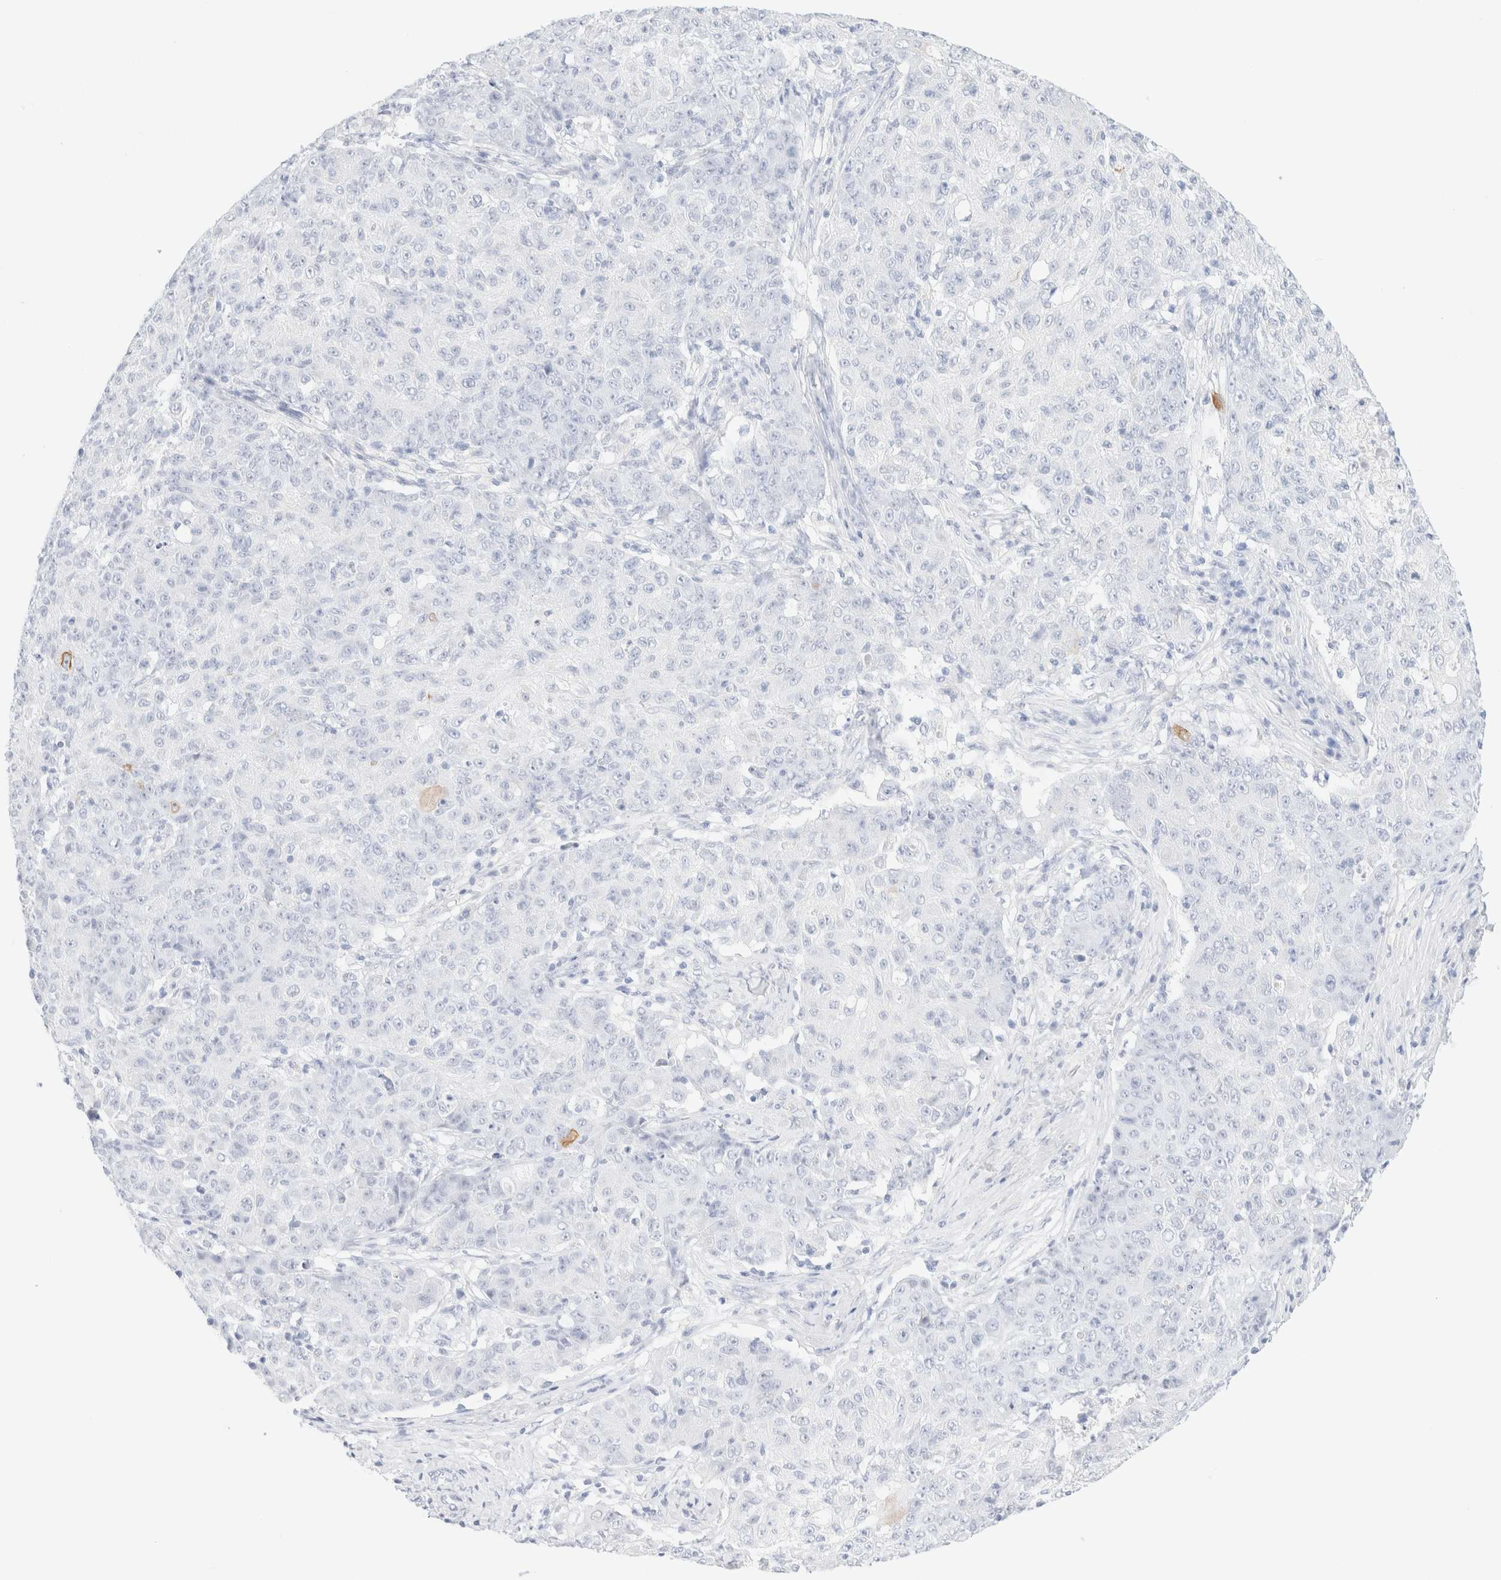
{"staining": {"intensity": "negative", "quantity": "none", "location": "none"}, "tissue": "ovarian cancer", "cell_type": "Tumor cells", "image_type": "cancer", "snomed": [{"axis": "morphology", "description": "Carcinoma, endometroid"}, {"axis": "topography", "description": "Ovary"}], "caption": "Ovarian endometroid carcinoma was stained to show a protein in brown. There is no significant positivity in tumor cells.", "gene": "KRT15", "patient": {"sex": "female", "age": 42}}